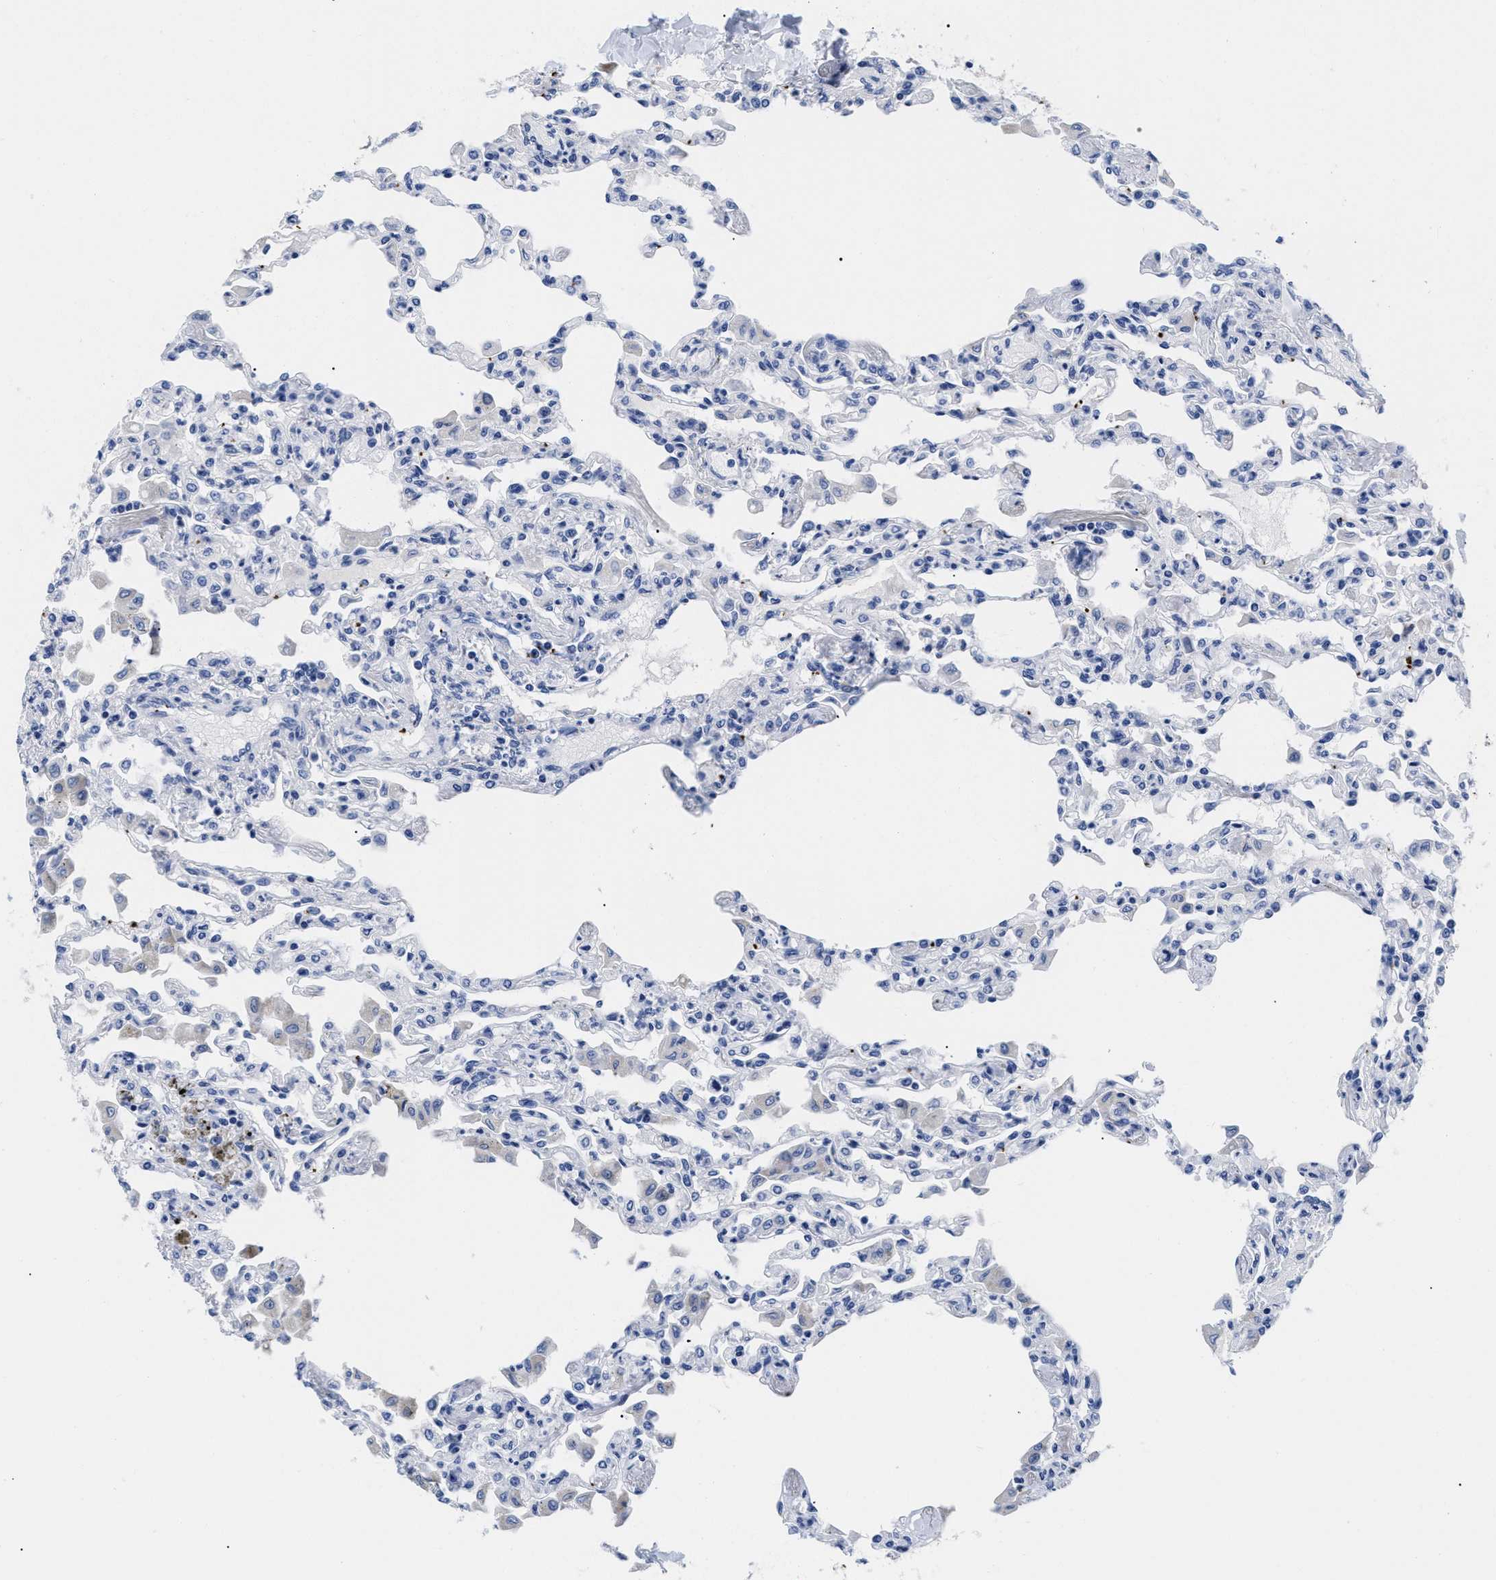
{"staining": {"intensity": "negative", "quantity": "none", "location": "none"}, "tissue": "lung", "cell_type": "Alveolar cells", "image_type": "normal", "snomed": [{"axis": "morphology", "description": "Normal tissue, NOS"}, {"axis": "topography", "description": "Bronchus"}, {"axis": "topography", "description": "Lung"}], "caption": "This is a micrograph of IHC staining of normal lung, which shows no positivity in alveolar cells.", "gene": "TREML1", "patient": {"sex": "female", "age": 49}}